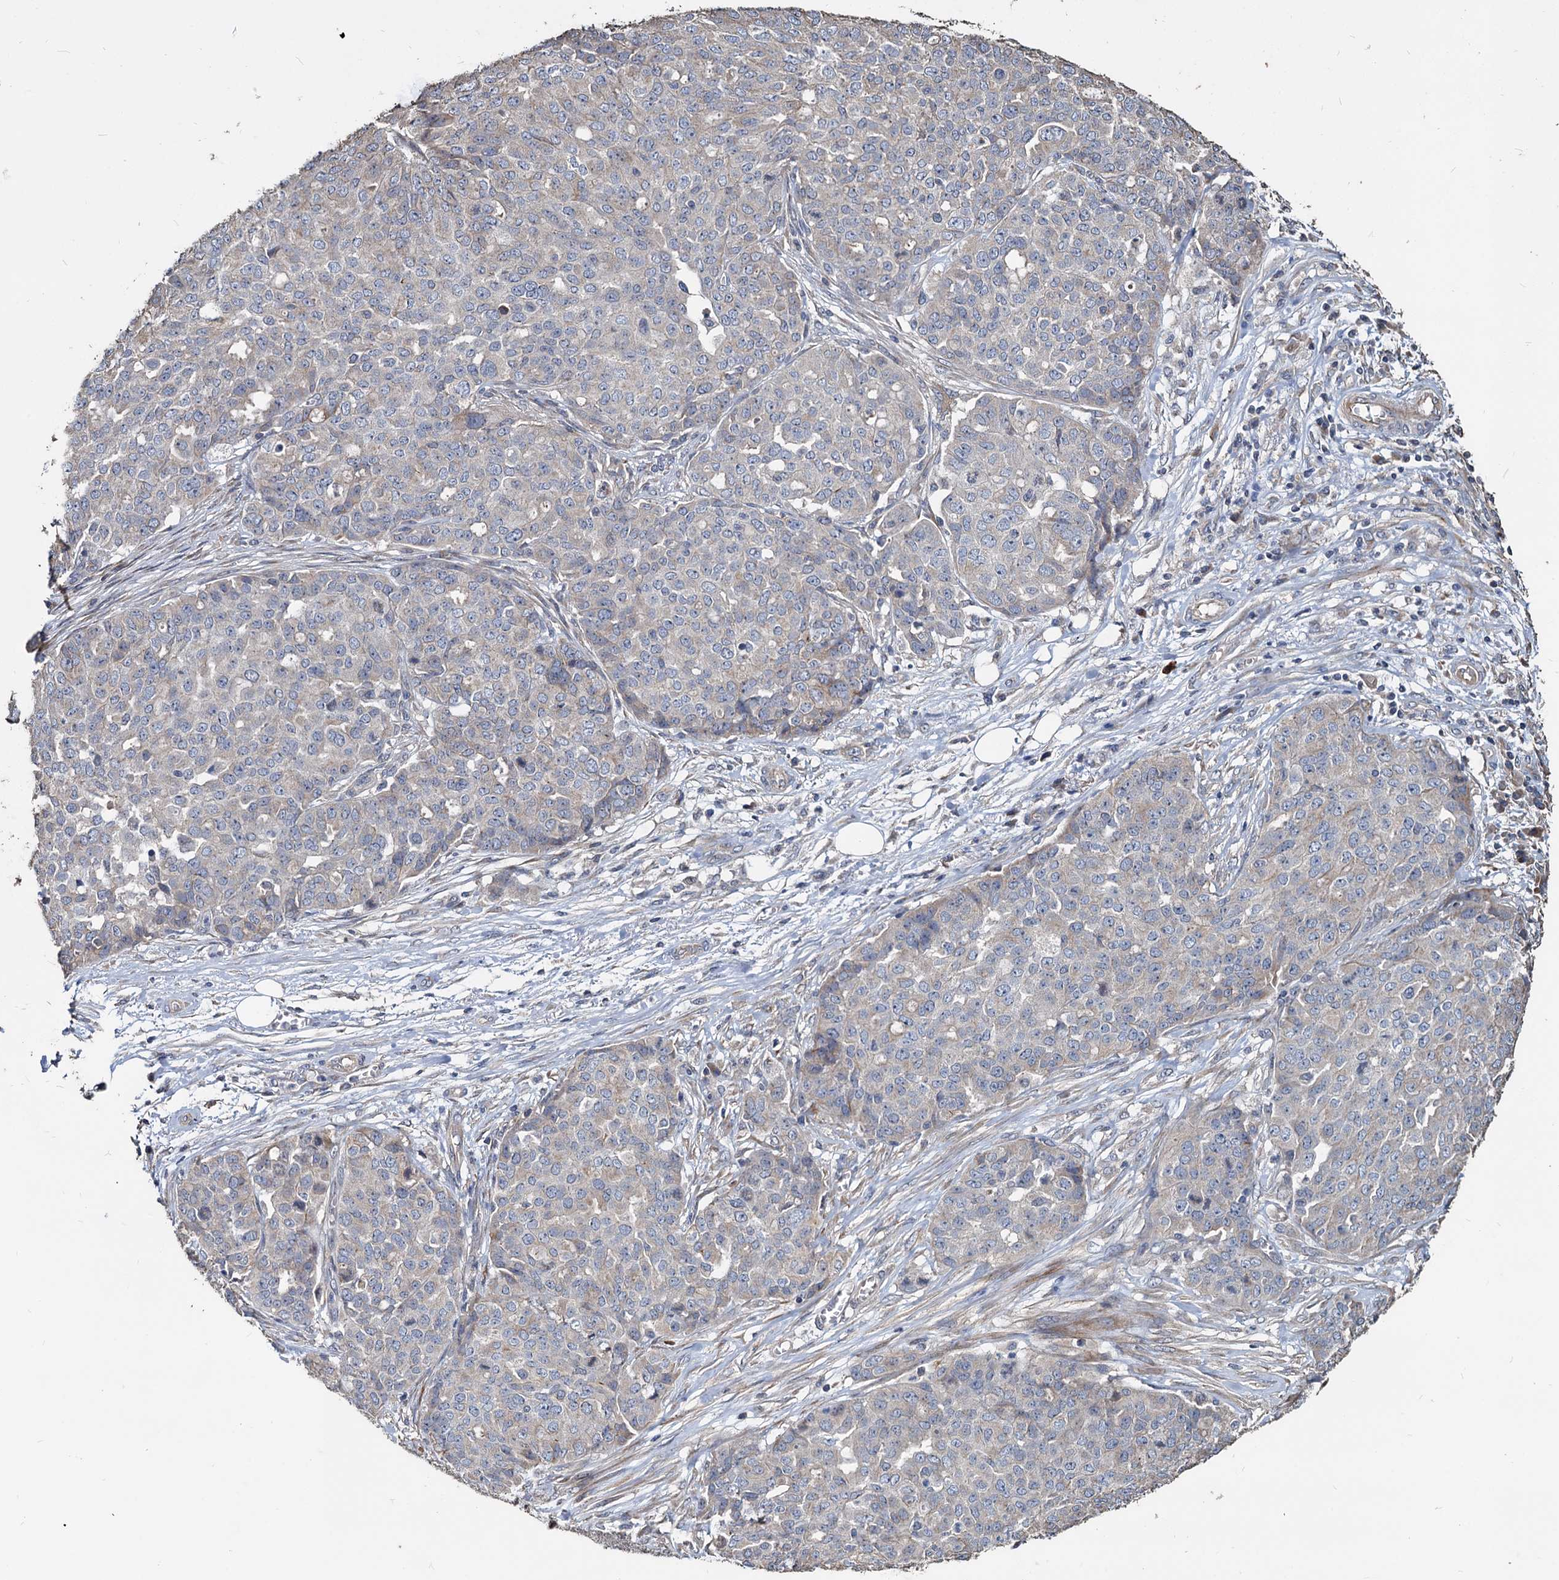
{"staining": {"intensity": "weak", "quantity": "<25%", "location": "cytoplasmic/membranous"}, "tissue": "ovarian cancer", "cell_type": "Tumor cells", "image_type": "cancer", "snomed": [{"axis": "morphology", "description": "Cystadenocarcinoma, serous, NOS"}, {"axis": "topography", "description": "Soft tissue"}, {"axis": "topography", "description": "Ovary"}], "caption": "Ovarian cancer (serous cystadenocarcinoma) stained for a protein using immunohistochemistry (IHC) reveals no expression tumor cells.", "gene": "DEPDC4", "patient": {"sex": "female", "age": 57}}